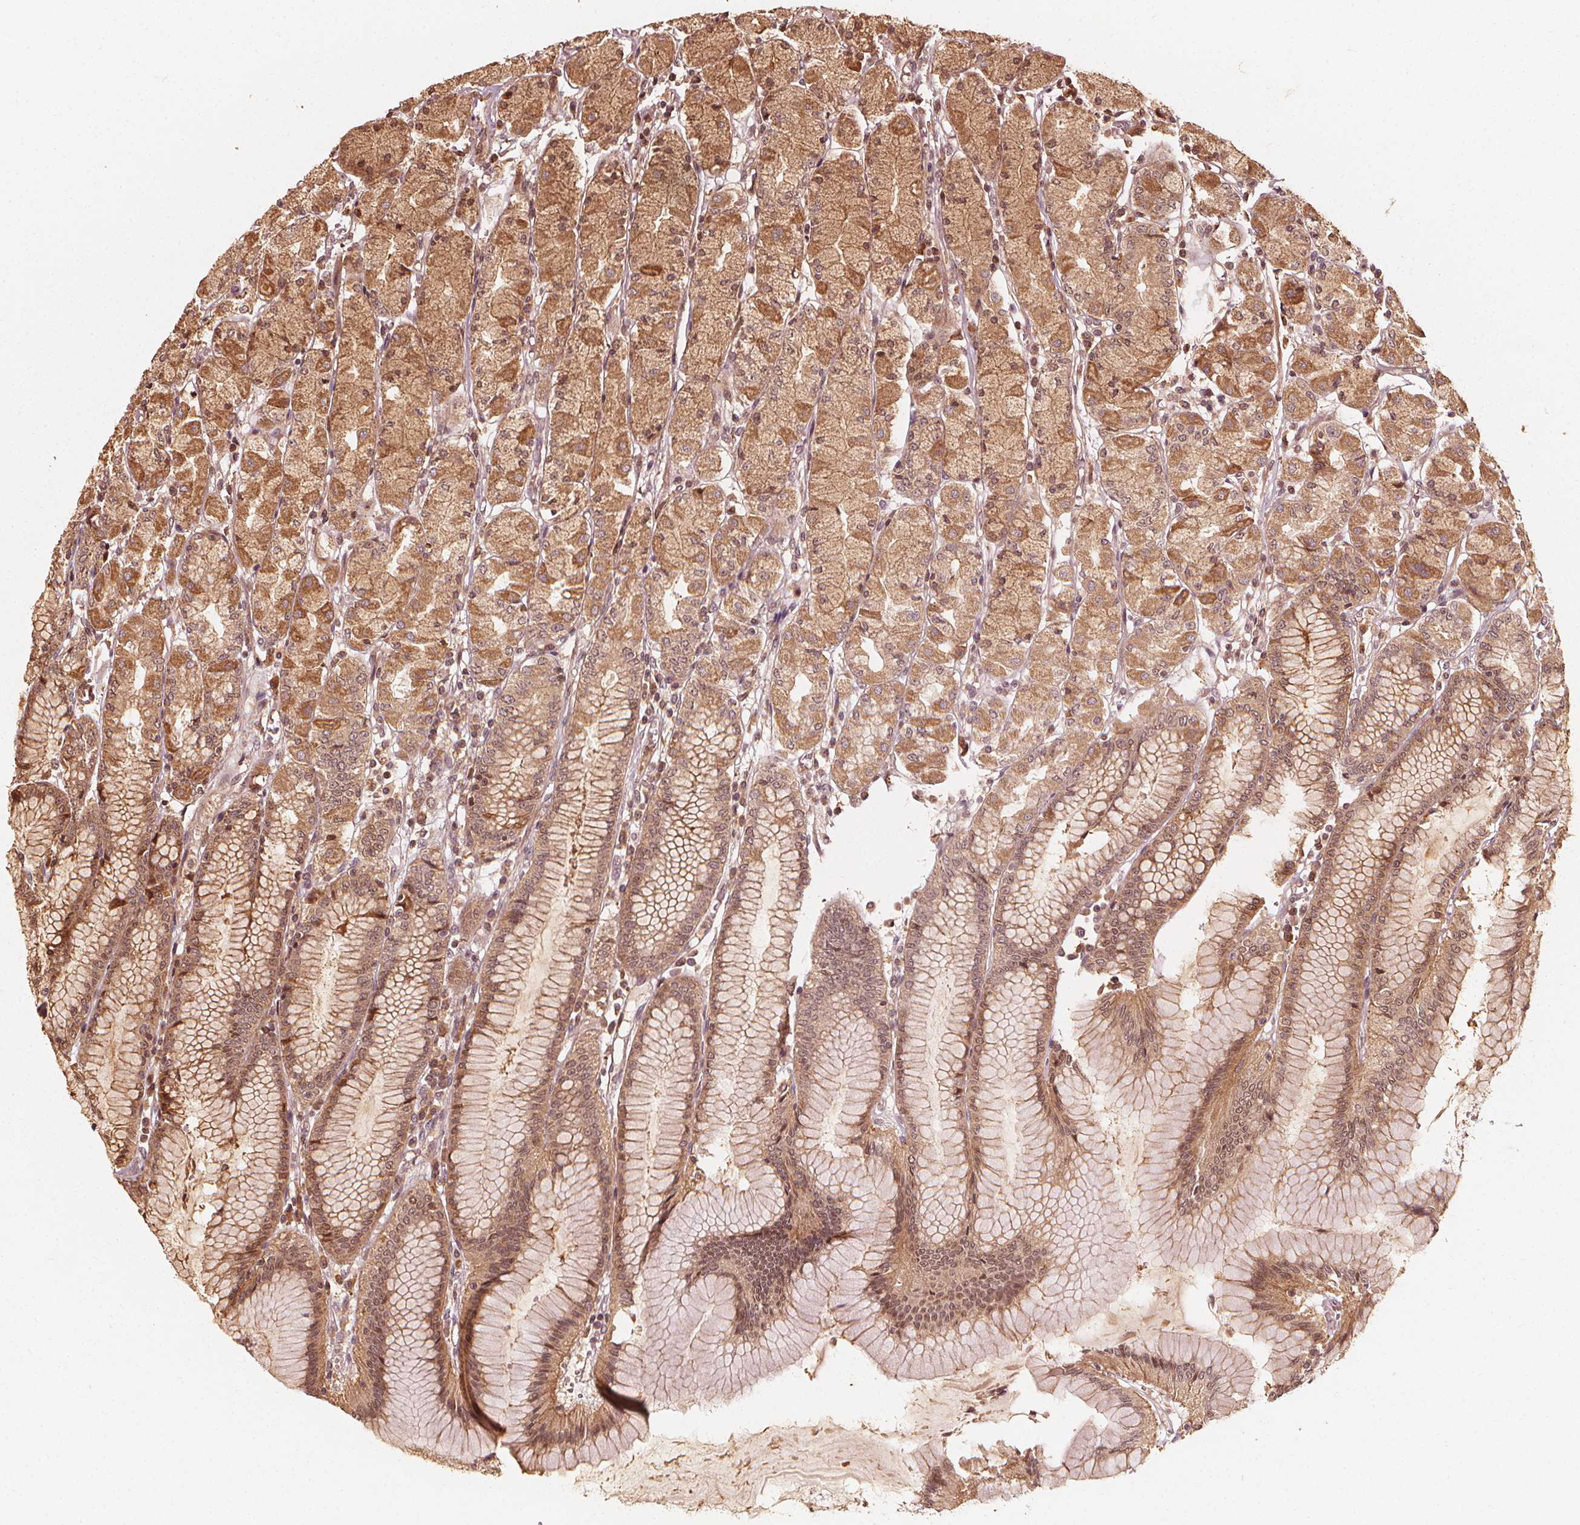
{"staining": {"intensity": "moderate", "quantity": "25%-75%", "location": "cytoplasmic/membranous,nuclear"}, "tissue": "stomach", "cell_type": "Glandular cells", "image_type": "normal", "snomed": [{"axis": "morphology", "description": "Normal tissue, NOS"}, {"axis": "topography", "description": "Stomach, upper"}], "caption": "Protein expression by IHC demonstrates moderate cytoplasmic/membranous,nuclear expression in about 25%-75% of glandular cells in unremarkable stomach. Using DAB (3,3'-diaminobenzidine) (brown) and hematoxylin (blue) stains, captured at high magnification using brightfield microscopy.", "gene": "NPC1", "patient": {"sex": "male", "age": 69}}